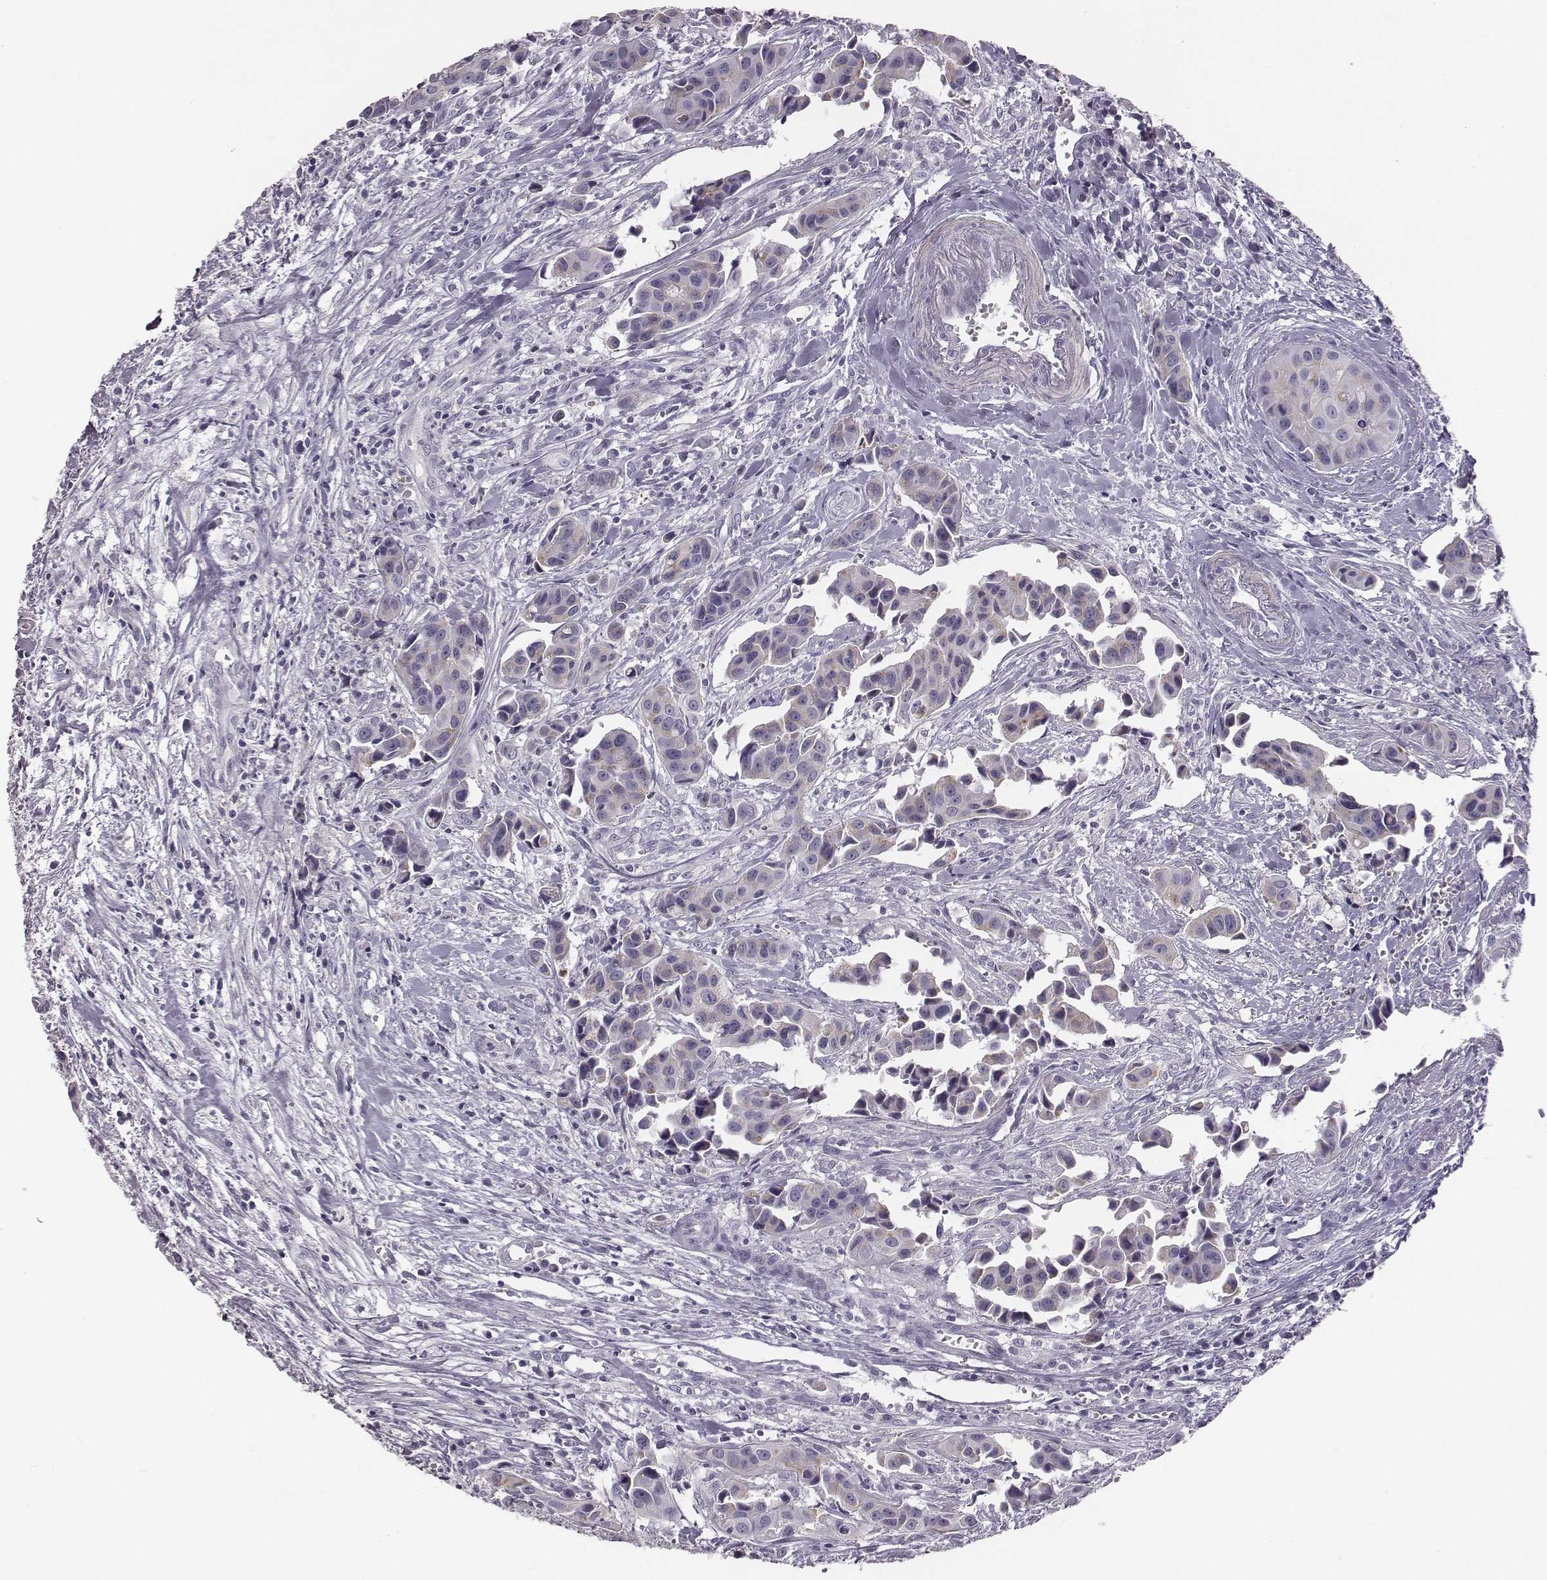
{"staining": {"intensity": "negative", "quantity": "none", "location": "none"}, "tissue": "head and neck cancer", "cell_type": "Tumor cells", "image_type": "cancer", "snomed": [{"axis": "morphology", "description": "Adenocarcinoma, NOS"}, {"axis": "topography", "description": "Head-Neck"}], "caption": "Human adenocarcinoma (head and neck) stained for a protein using immunohistochemistry demonstrates no staining in tumor cells.", "gene": "ADAM7", "patient": {"sex": "male", "age": 76}}